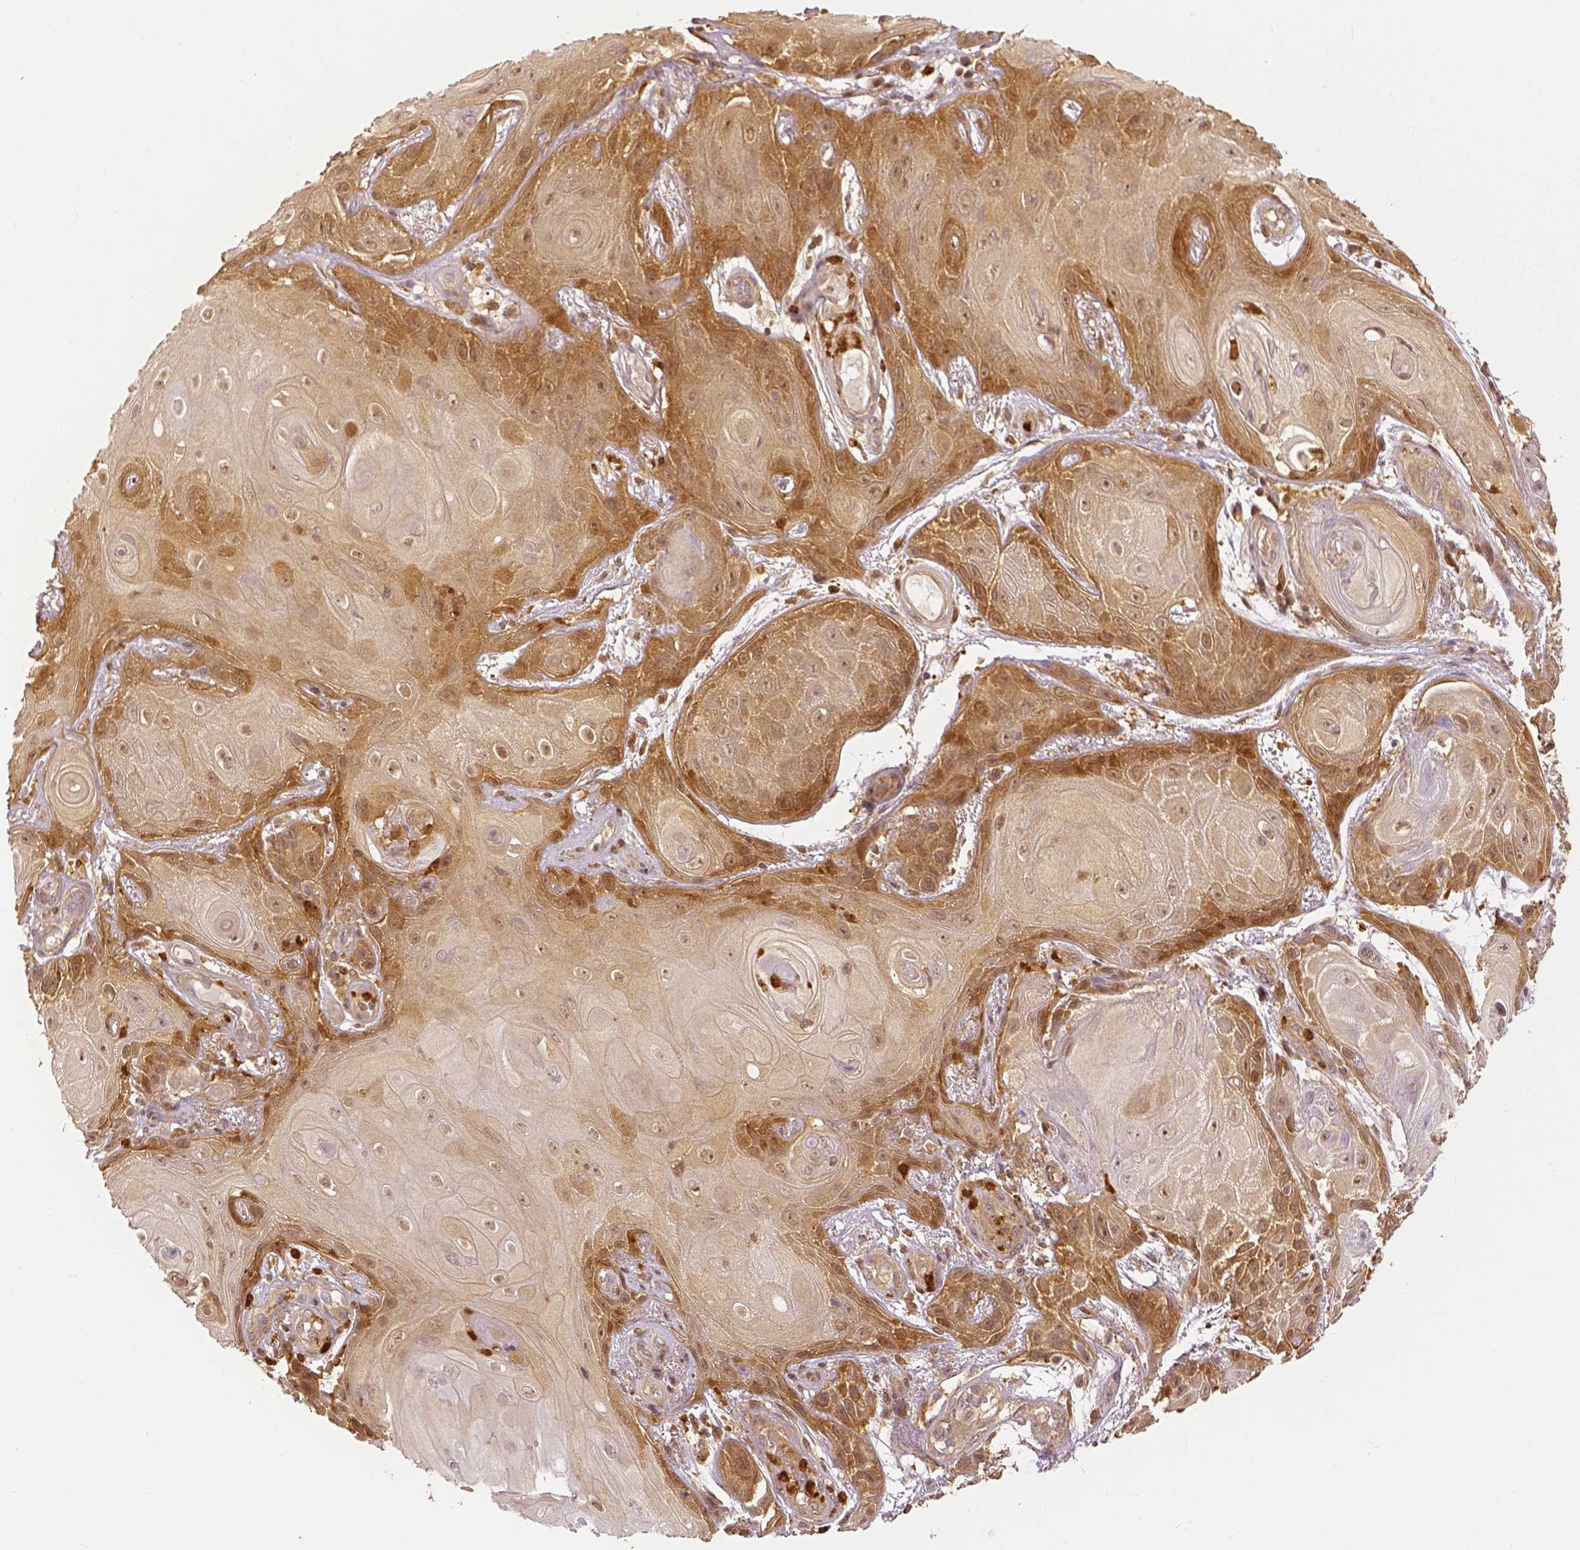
{"staining": {"intensity": "moderate", "quantity": ">75%", "location": "cytoplasmic/membranous"}, "tissue": "skin cancer", "cell_type": "Tumor cells", "image_type": "cancer", "snomed": [{"axis": "morphology", "description": "Squamous cell carcinoma, NOS"}, {"axis": "topography", "description": "Skin"}], "caption": "Protein expression analysis of squamous cell carcinoma (skin) displays moderate cytoplasmic/membranous positivity in approximately >75% of tumor cells. (Stains: DAB (3,3'-diaminobenzidine) in brown, nuclei in blue, Microscopy: brightfield microscopy at high magnification).", "gene": "GPI", "patient": {"sex": "male", "age": 62}}